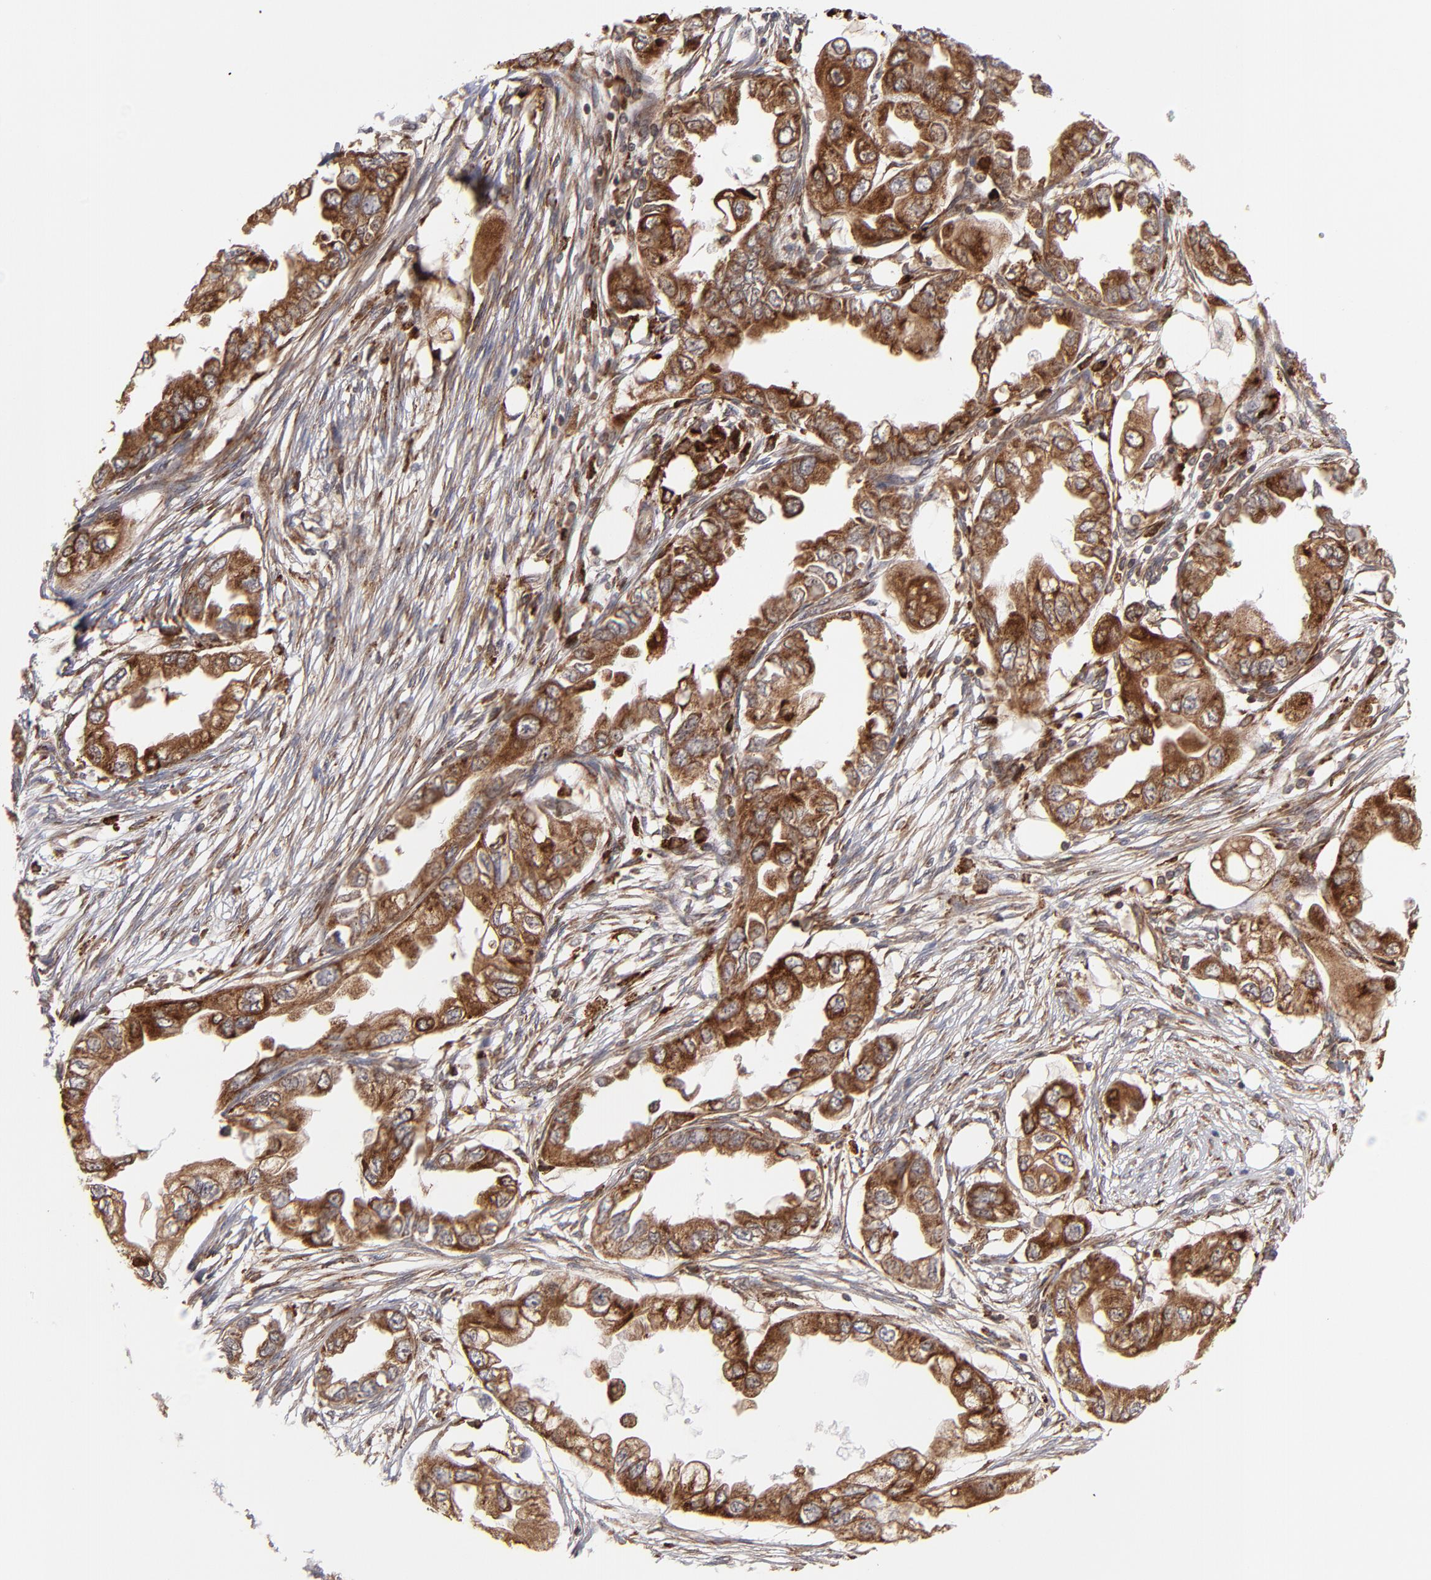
{"staining": {"intensity": "moderate", "quantity": ">75%", "location": "cytoplasmic/membranous"}, "tissue": "endometrial cancer", "cell_type": "Tumor cells", "image_type": "cancer", "snomed": [{"axis": "morphology", "description": "Adenocarcinoma, NOS"}, {"axis": "topography", "description": "Endometrium"}], "caption": "A micrograph of endometrial adenocarcinoma stained for a protein demonstrates moderate cytoplasmic/membranous brown staining in tumor cells.", "gene": "RGS6", "patient": {"sex": "female", "age": 67}}